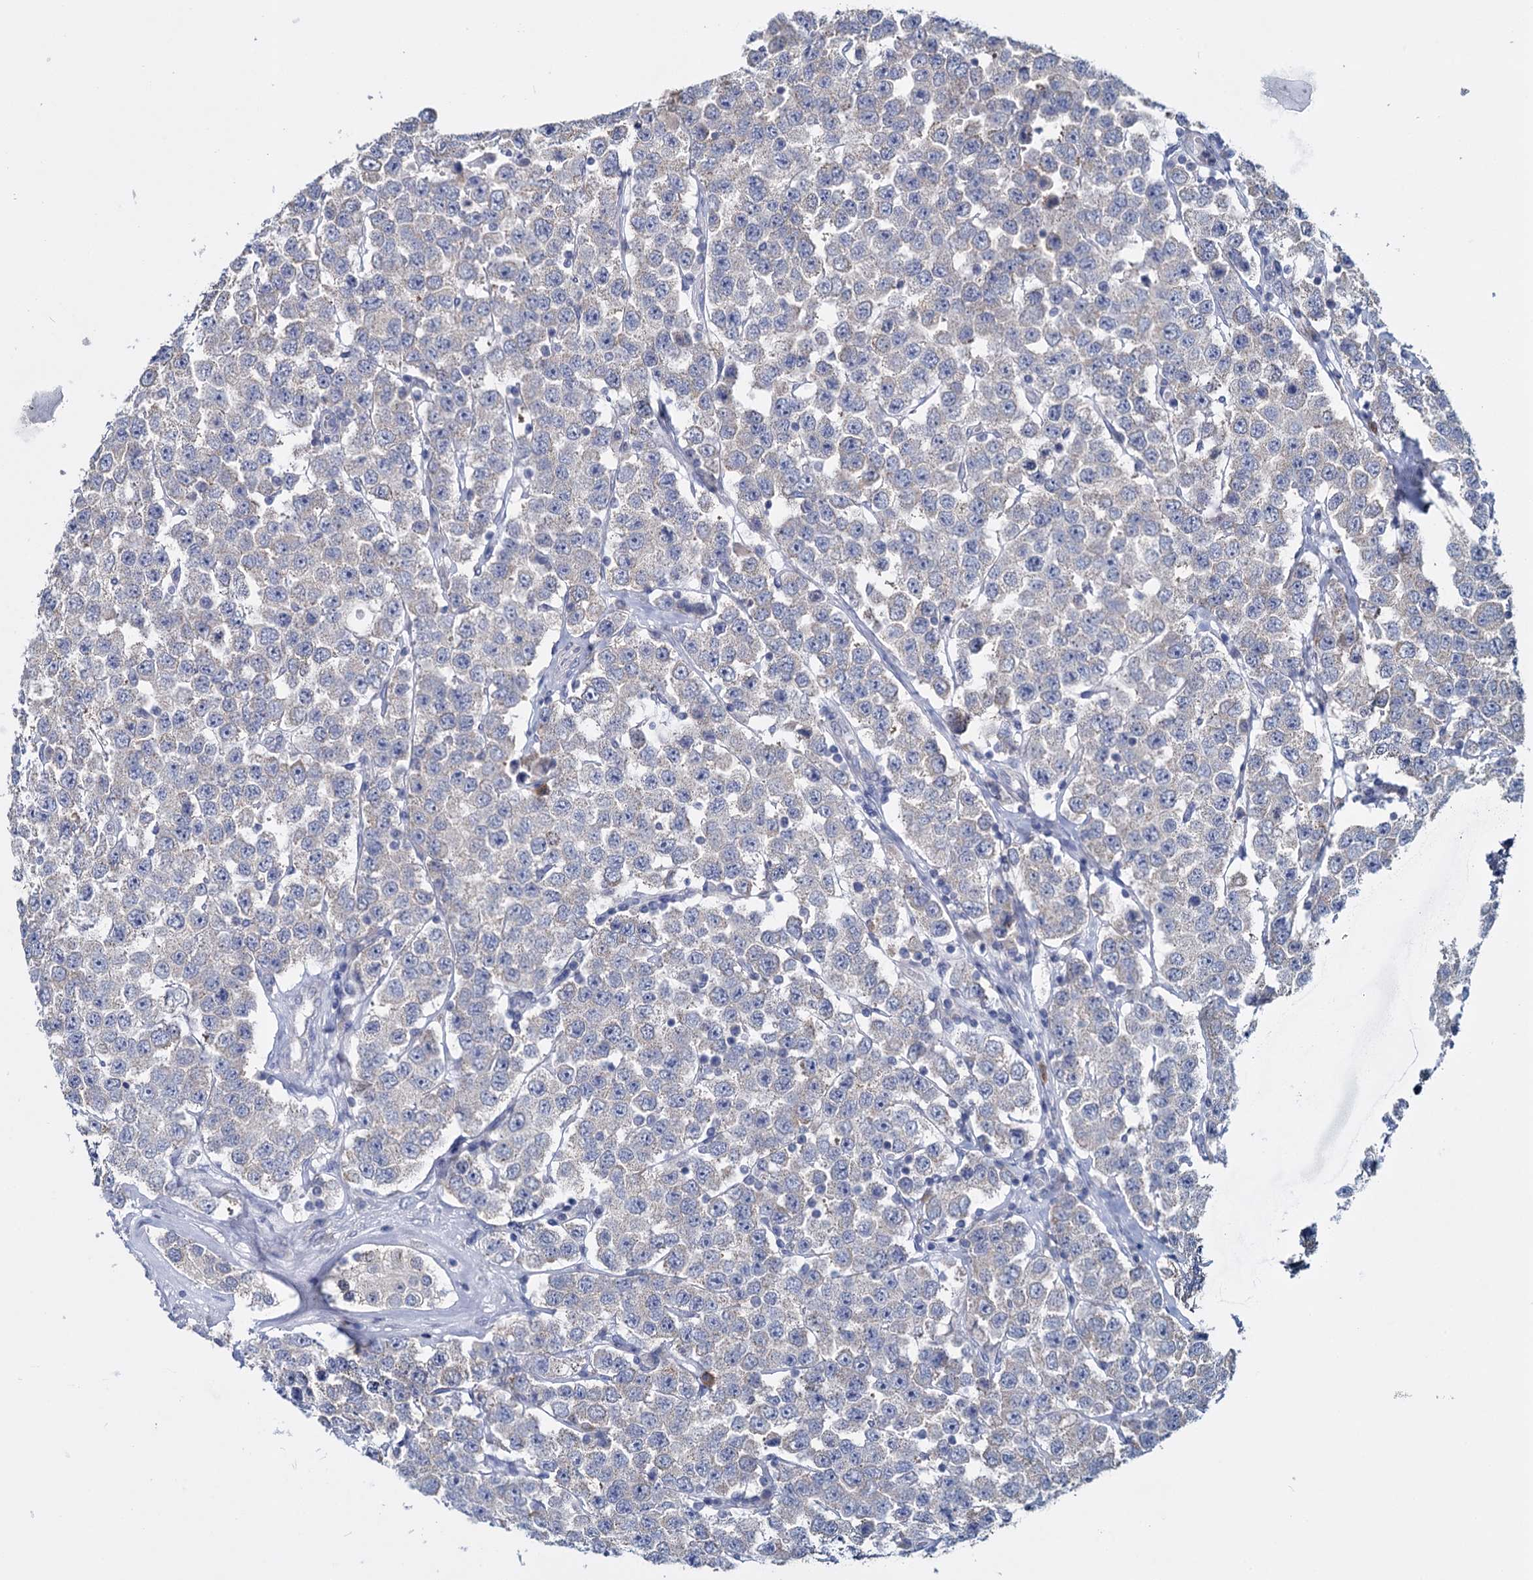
{"staining": {"intensity": "weak", "quantity": "<25%", "location": "cytoplasmic/membranous"}, "tissue": "testis cancer", "cell_type": "Tumor cells", "image_type": "cancer", "snomed": [{"axis": "morphology", "description": "Seminoma, NOS"}, {"axis": "topography", "description": "Testis"}], "caption": "Immunohistochemistry histopathology image of testis cancer (seminoma) stained for a protein (brown), which exhibits no expression in tumor cells.", "gene": "GSTM2", "patient": {"sex": "male", "age": 28}}